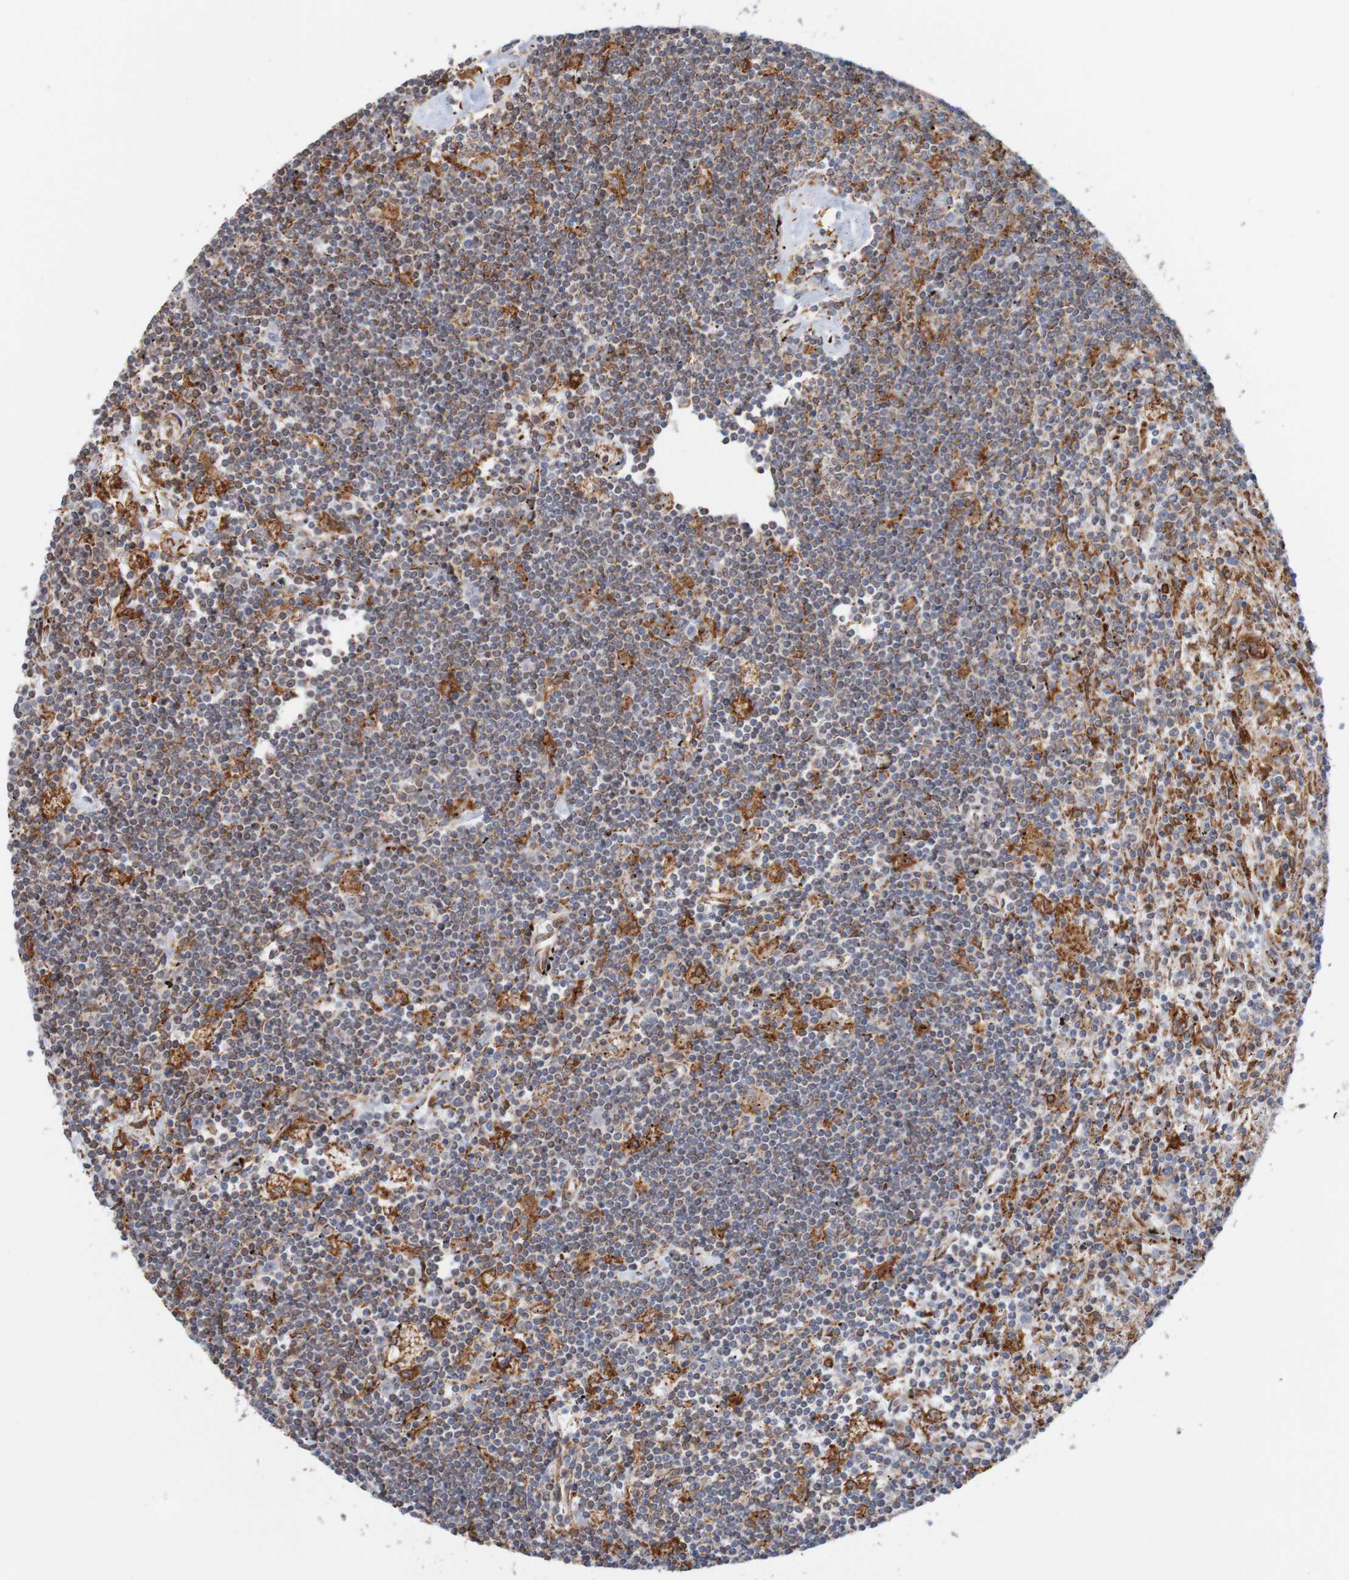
{"staining": {"intensity": "moderate", "quantity": "<25%", "location": "cytoplasmic/membranous"}, "tissue": "lymphoma", "cell_type": "Tumor cells", "image_type": "cancer", "snomed": [{"axis": "morphology", "description": "Malignant lymphoma, non-Hodgkin's type, Low grade"}, {"axis": "topography", "description": "Spleen"}], "caption": "Immunohistochemistry (IHC) histopathology image of human lymphoma stained for a protein (brown), which demonstrates low levels of moderate cytoplasmic/membranous staining in approximately <25% of tumor cells.", "gene": "PDIA3", "patient": {"sex": "male", "age": 76}}